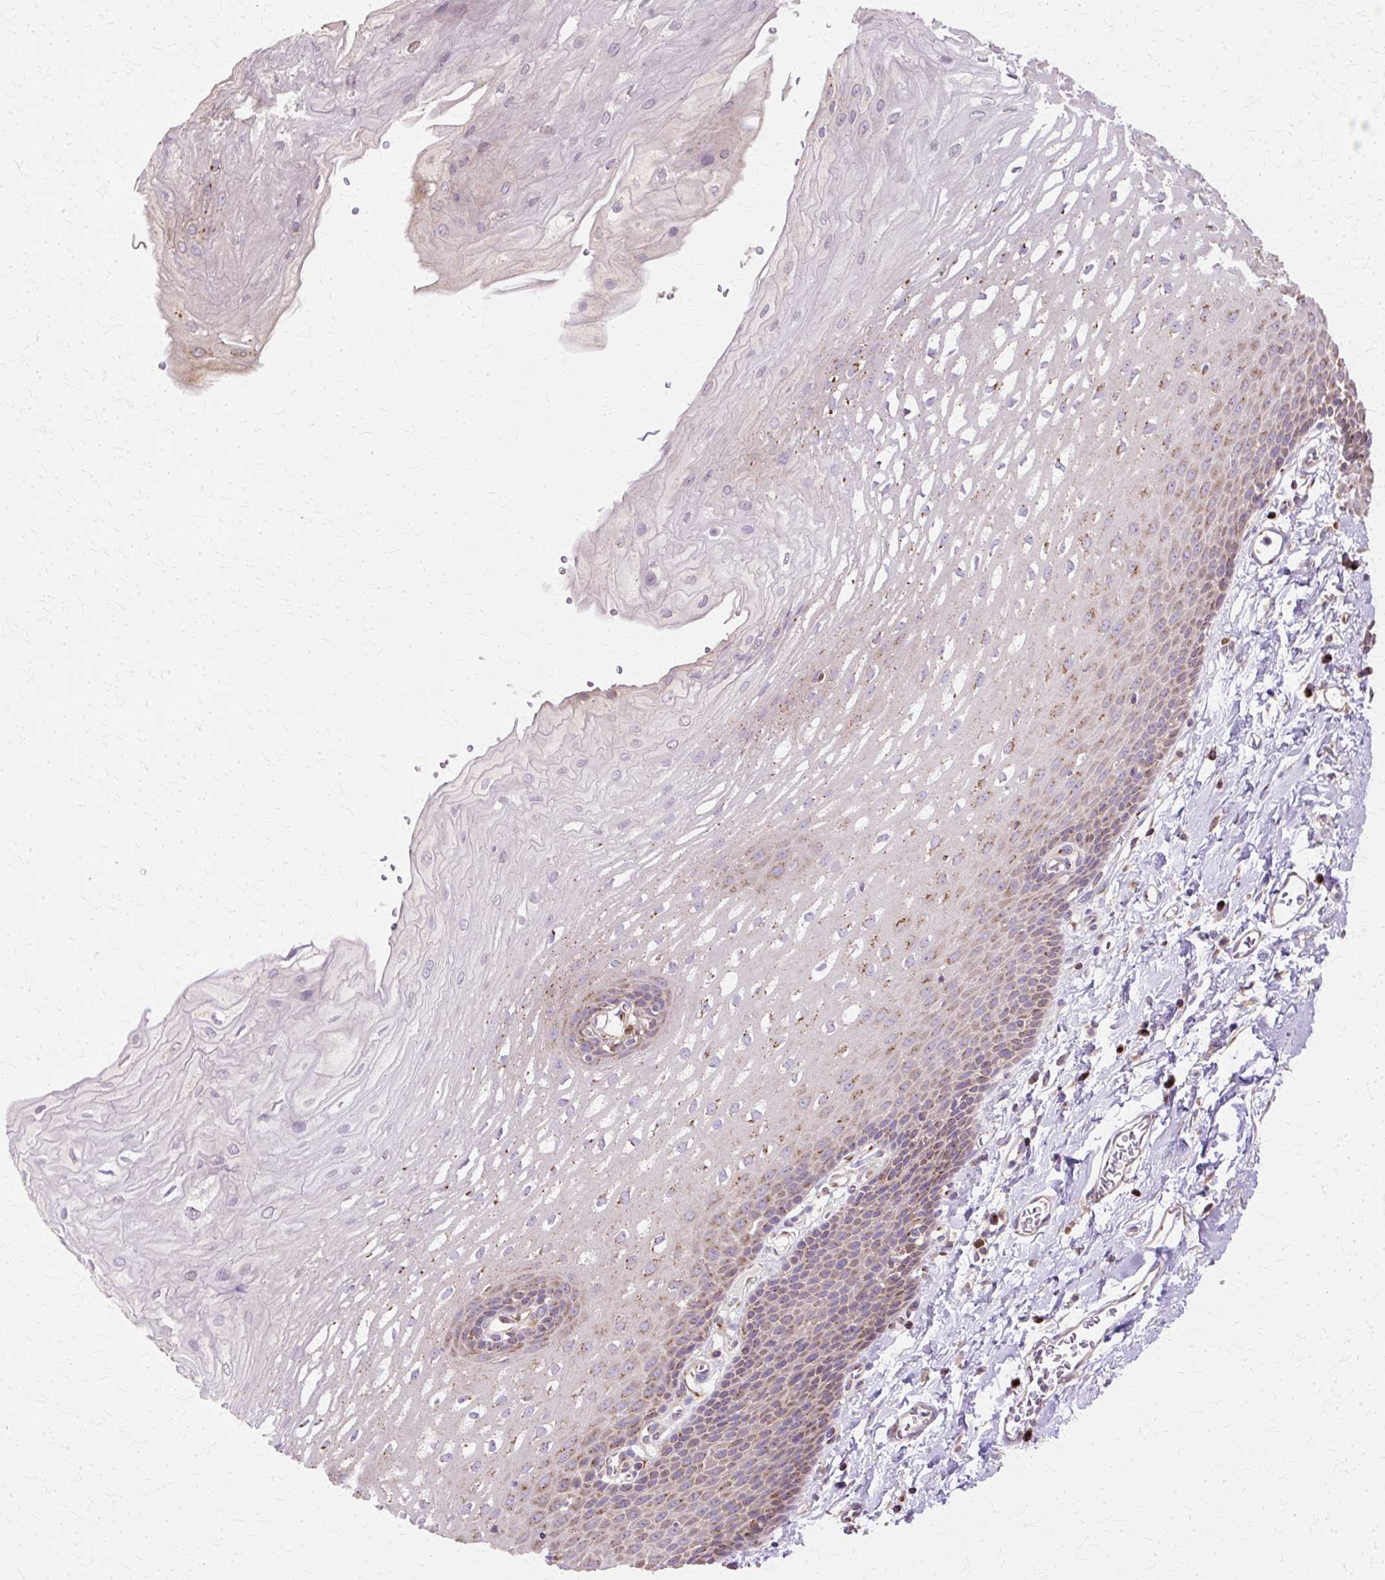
{"staining": {"intensity": "moderate", "quantity": "25%-75%", "location": "cytoplasmic/membranous"}, "tissue": "esophagus", "cell_type": "Squamous epithelial cells", "image_type": "normal", "snomed": [{"axis": "morphology", "description": "Normal tissue, NOS"}, {"axis": "topography", "description": "Esophagus"}], "caption": "Immunohistochemical staining of benign esophagus displays medium levels of moderate cytoplasmic/membranous positivity in approximately 25%-75% of squamous epithelial cells.", "gene": "COPB1", "patient": {"sex": "male", "age": 70}}